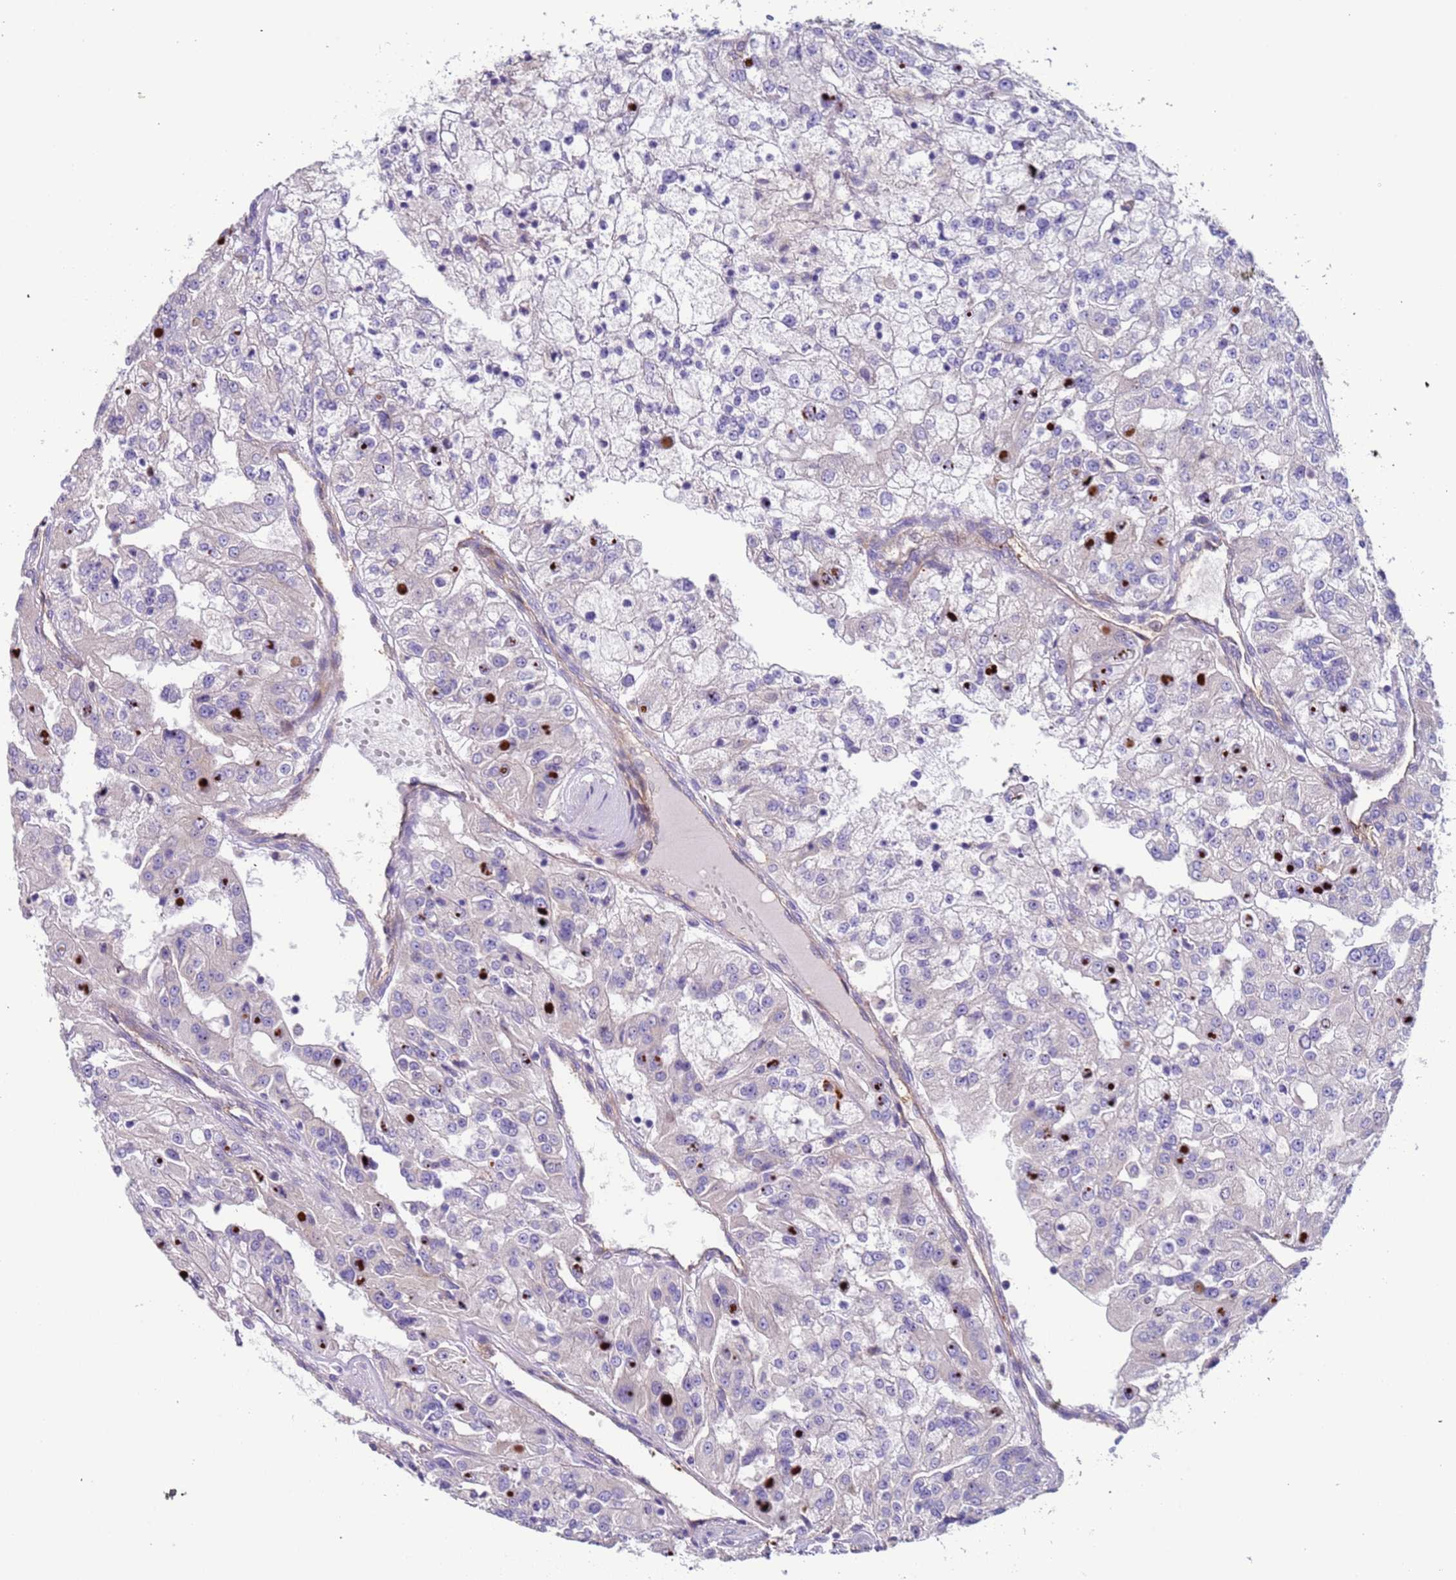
{"staining": {"intensity": "negative", "quantity": "none", "location": "none"}, "tissue": "renal cancer", "cell_type": "Tumor cells", "image_type": "cancer", "snomed": [{"axis": "morphology", "description": "Adenocarcinoma, NOS"}, {"axis": "topography", "description": "Kidney"}], "caption": "Renal cancer (adenocarcinoma) was stained to show a protein in brown. There is no significant expression in tumor cells.", "gene": "LAMB4", "patient": {"sex": "female", "age": 63}}